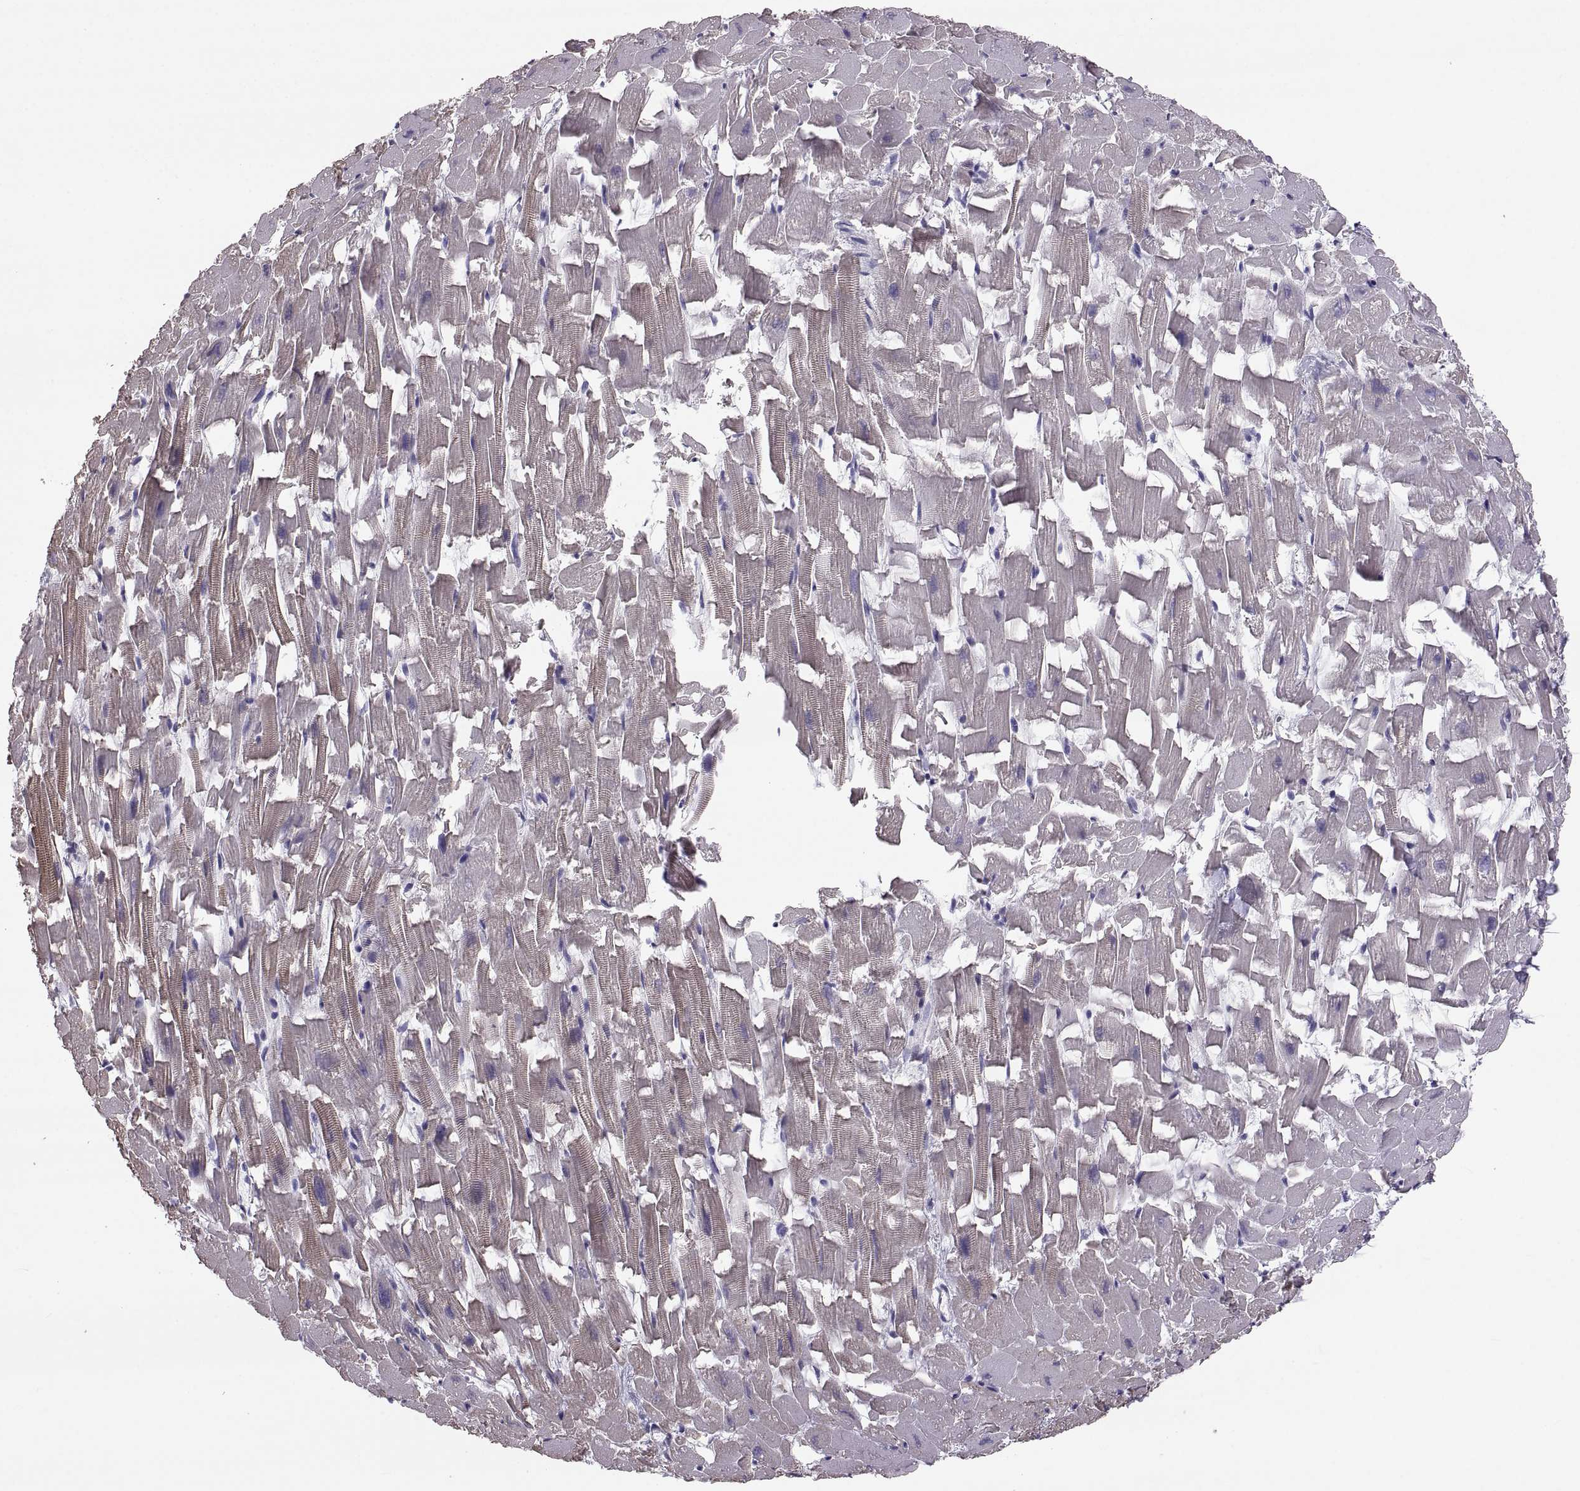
{"staining": {"intensity": "moderate", "quantity": "25%-75%", "location": "cytoplasmic/membranous"}, "tissue": "heart muscle", "cell_type": "Cardiomyocytes", "image_type": "normal", "snomed": [{"axis": "morphology", "description": "Normal tissue, NOS"}, {"axis": "topography", "description": "Heart"}], "caption": "IHC (DAB (3,3'-diaminobenzidine)) staining of unremarkable heart muscle demonstrates moderate cytoplasmic/membranous protein staining in about 25%-75% of cardiomyocytes.", "gene": "IGSF1", "patient": {"sex": "female", "age": 64}}